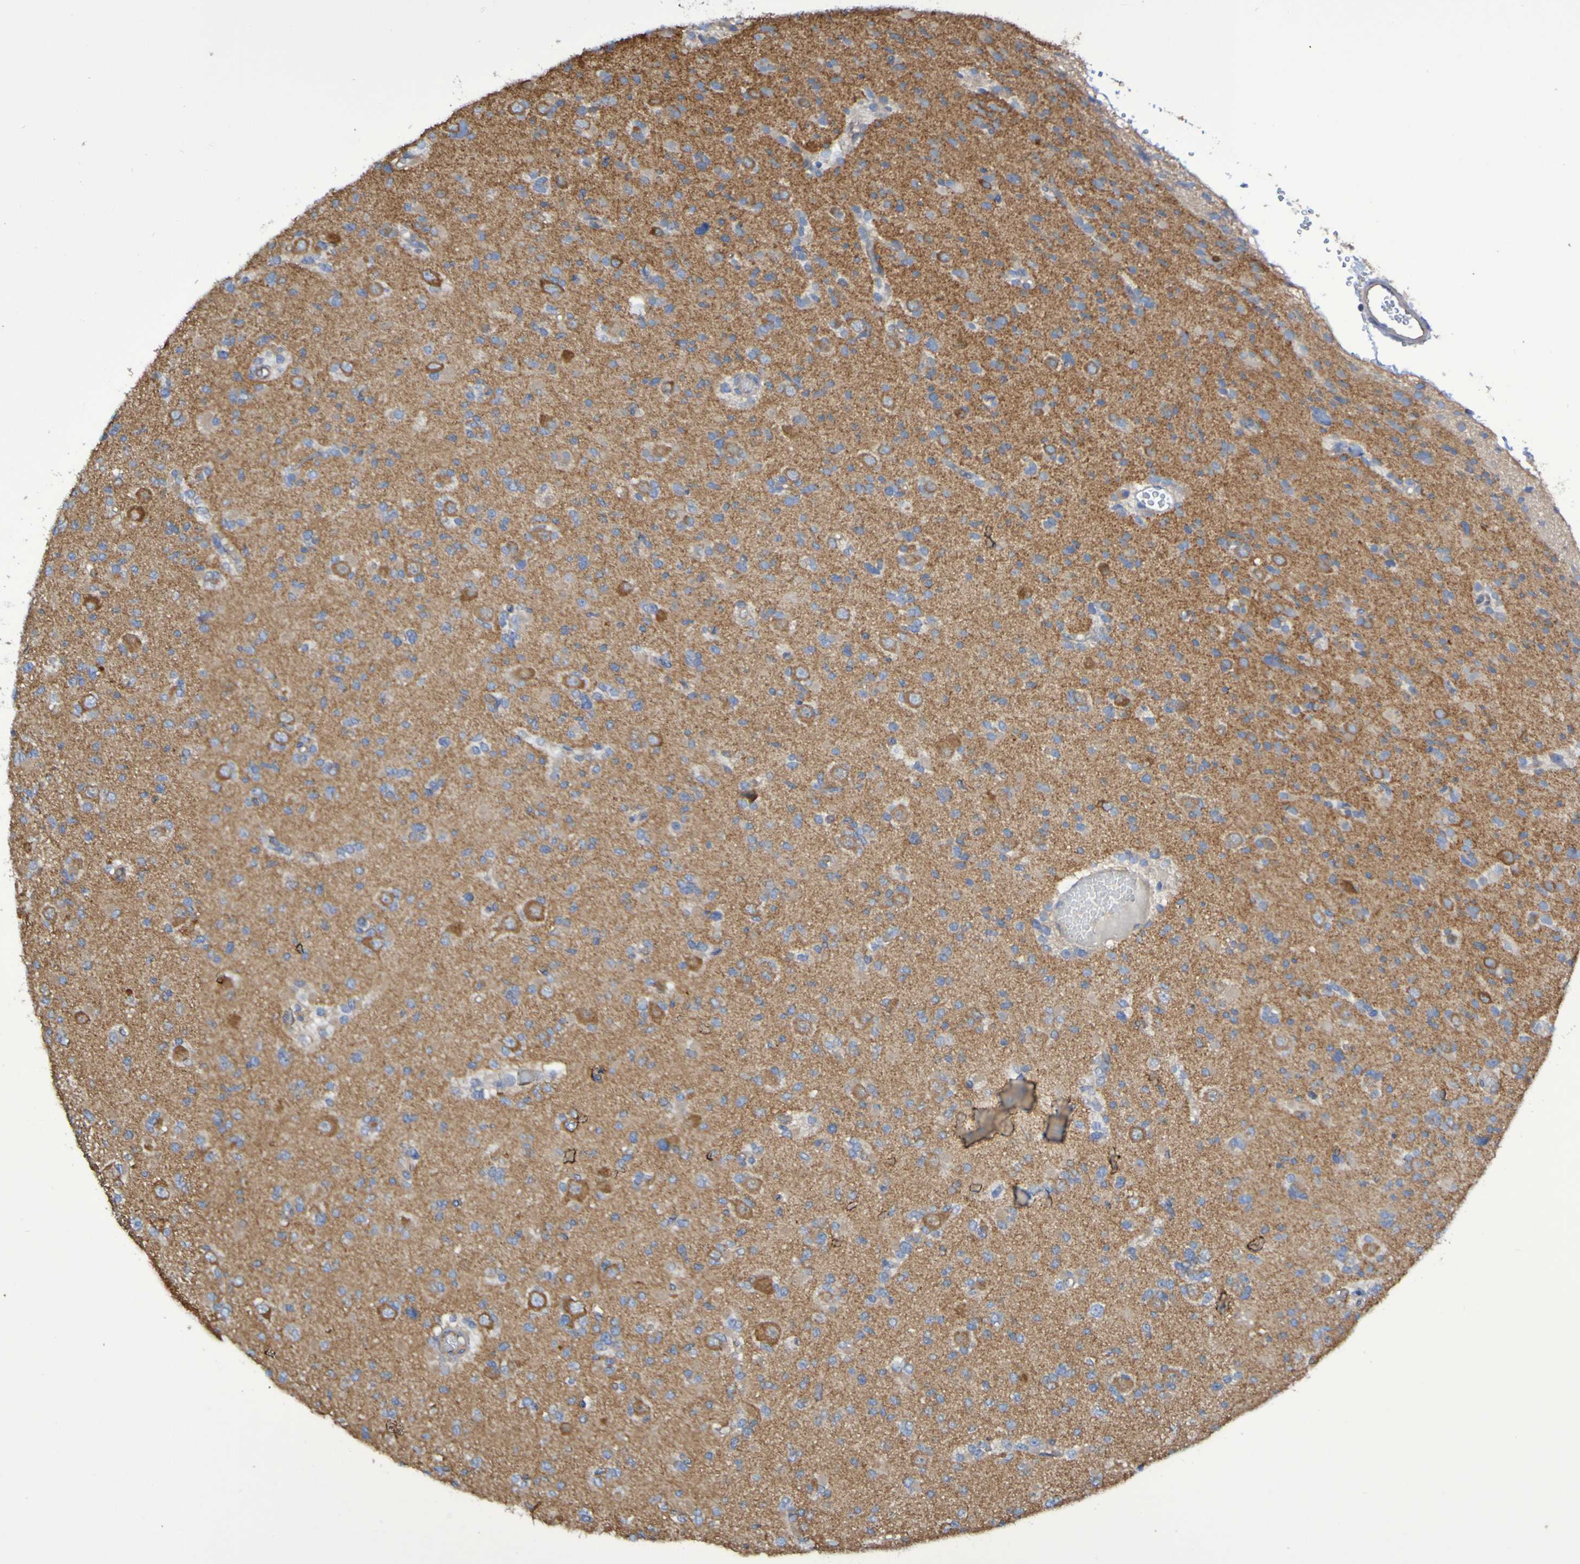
{"staining": {"intensity": "moderate", "quantity": "25%-75%", "location": "cytoplasmic/membranous"}, "tissue": "glioma", "cell_type": "Tumor cells", "image_type": "cancer", "snomed": [{"axis": "morphology", "description": "Glioma, malignant, Low grade"}, {"axis": "topography", "description": "Brain"}], "caption": "An image of human glioma stained for a protein displays moderate cytoplasmic/membranous brown staining in tumor cells.", "gene": "SYNJ1", "patient": {"sex": "female", "age": 22}}